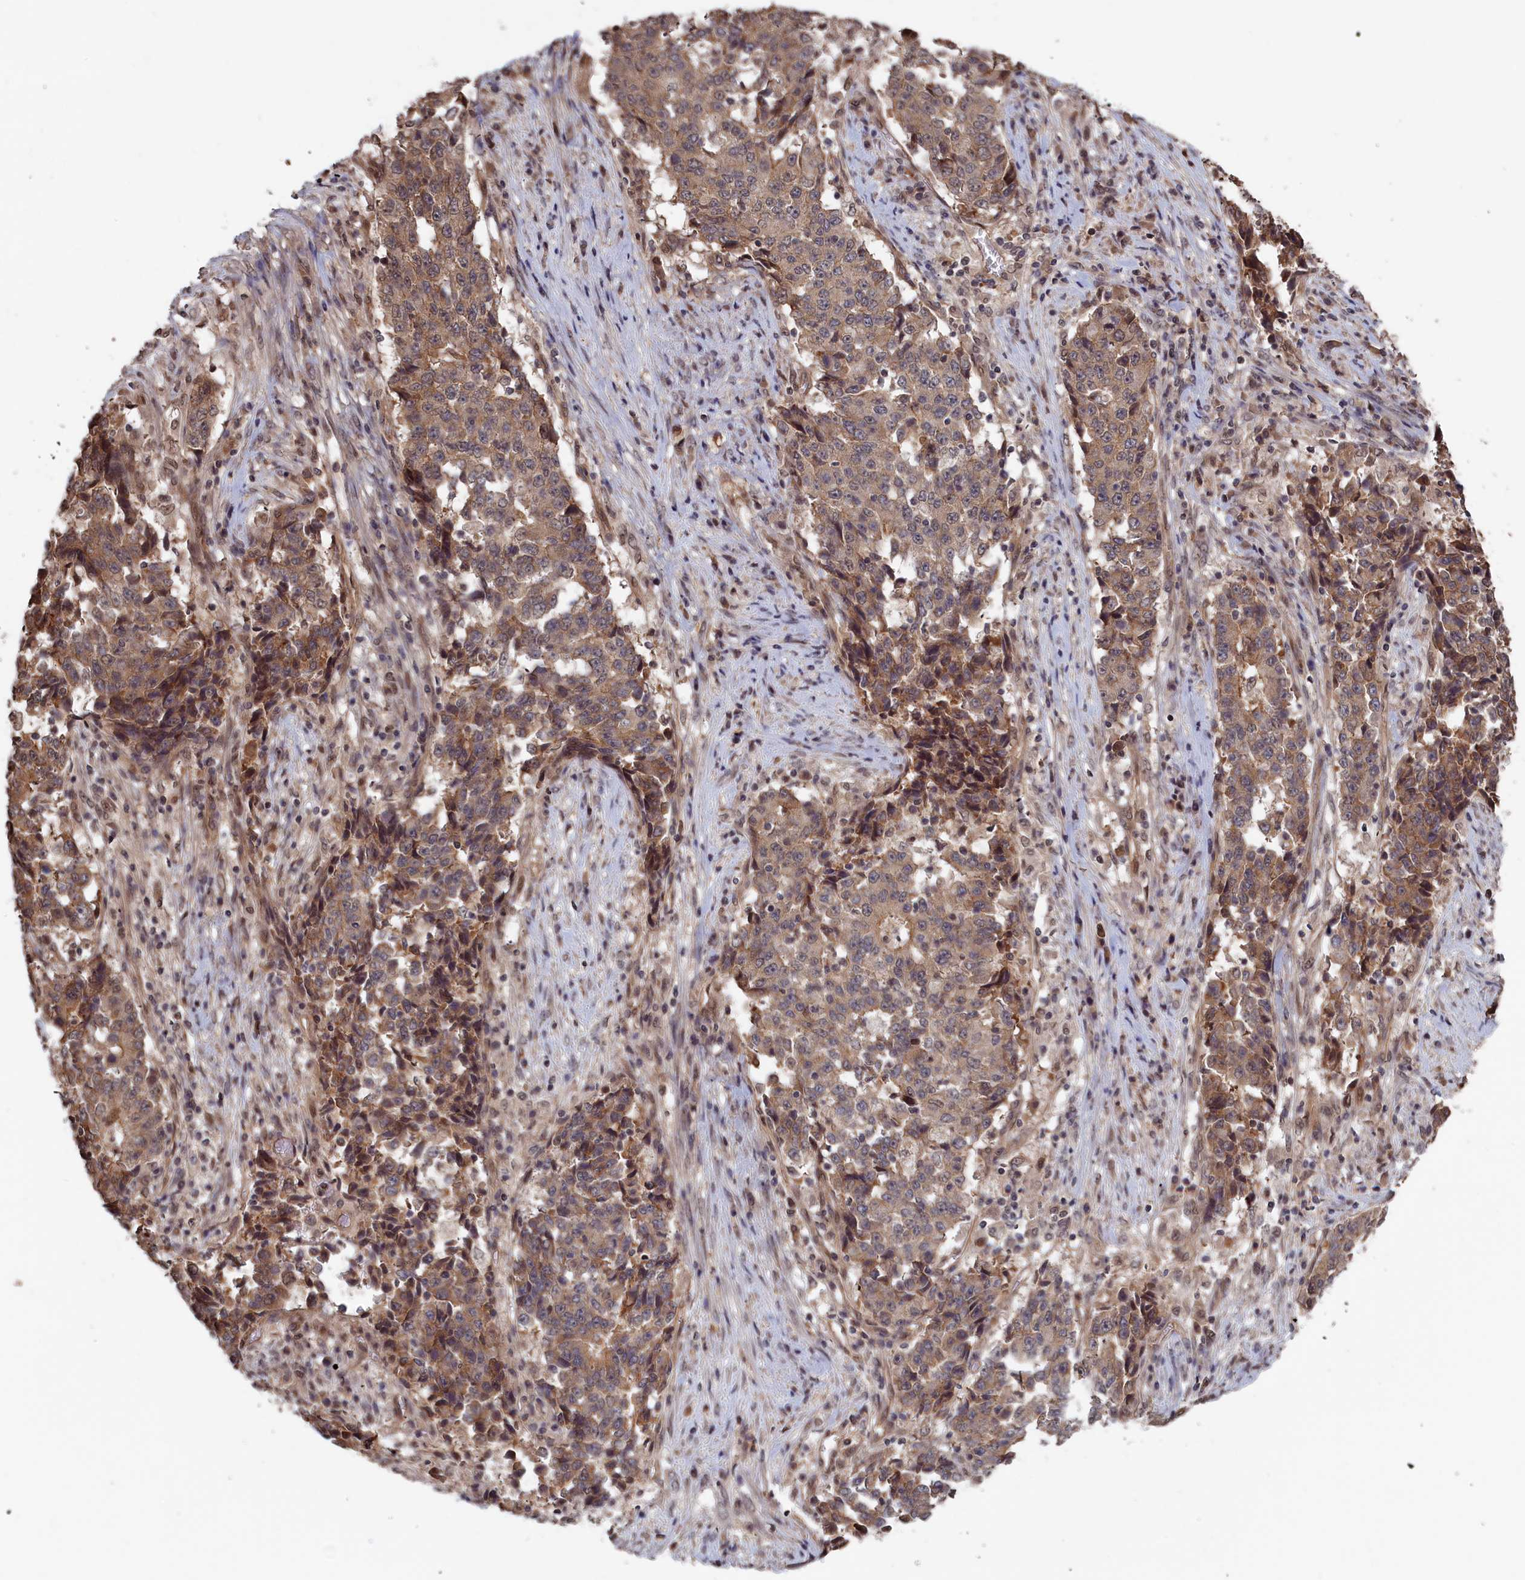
{"staining": {"intensity": "weak", "quantity": ">75%", "location": "cytoplasmic/membranous"}, "tissue": "stomach cancer", "cell_type": "Tumor cells", "image_type": "cancer", "snomed": [{"axis": "morphology", "description": "Adenocarcinoma, NOS"}, {"axis": "topography", "description": "Stomach"}], "caption": "Weak cytoplasmic/membranous expression is appreciated in about >75% of tumor cells in stomach cancer (adenocarcinoma).", "gene": "PLP2", "patient": {"sex": "male", "age": 59}}